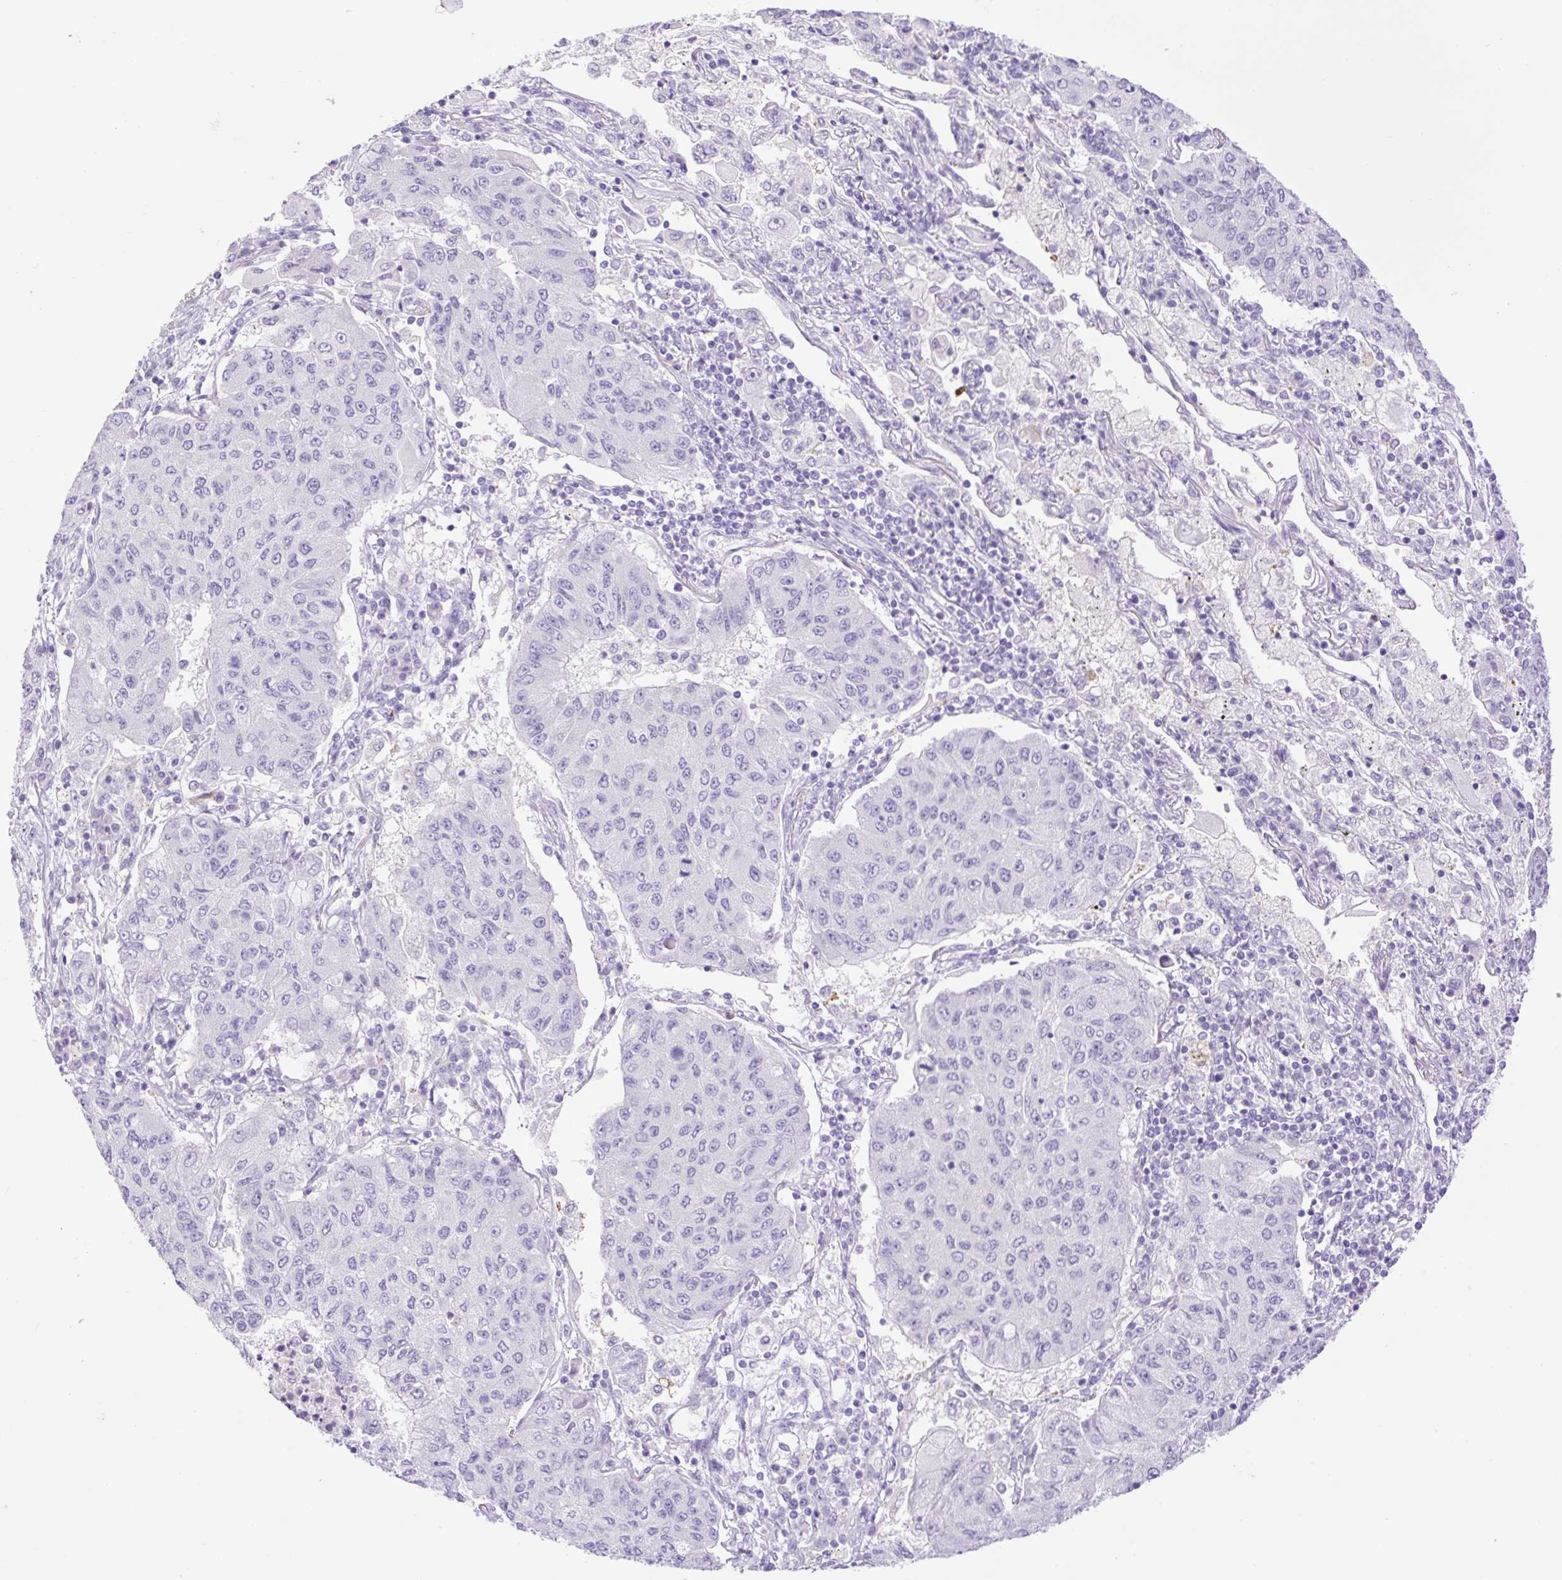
{"staining": {"intensity": "negative", "quantity": "none", "location": "none"}, "tissue": "lung cancer", "cell_type": "Tumor cells", "image_type": "cancer", "snomed": [{"axis": "morphology", "description": "Squamous cell carcinoma, NOS"}, {"axis": "topography", "description": "Lung"}], "caption": "A histopathology image of human lung cancer is negative for staining in tumor cells.", "gene": "SLC25A40", "patient": {"sex": "male", "age": 74}}